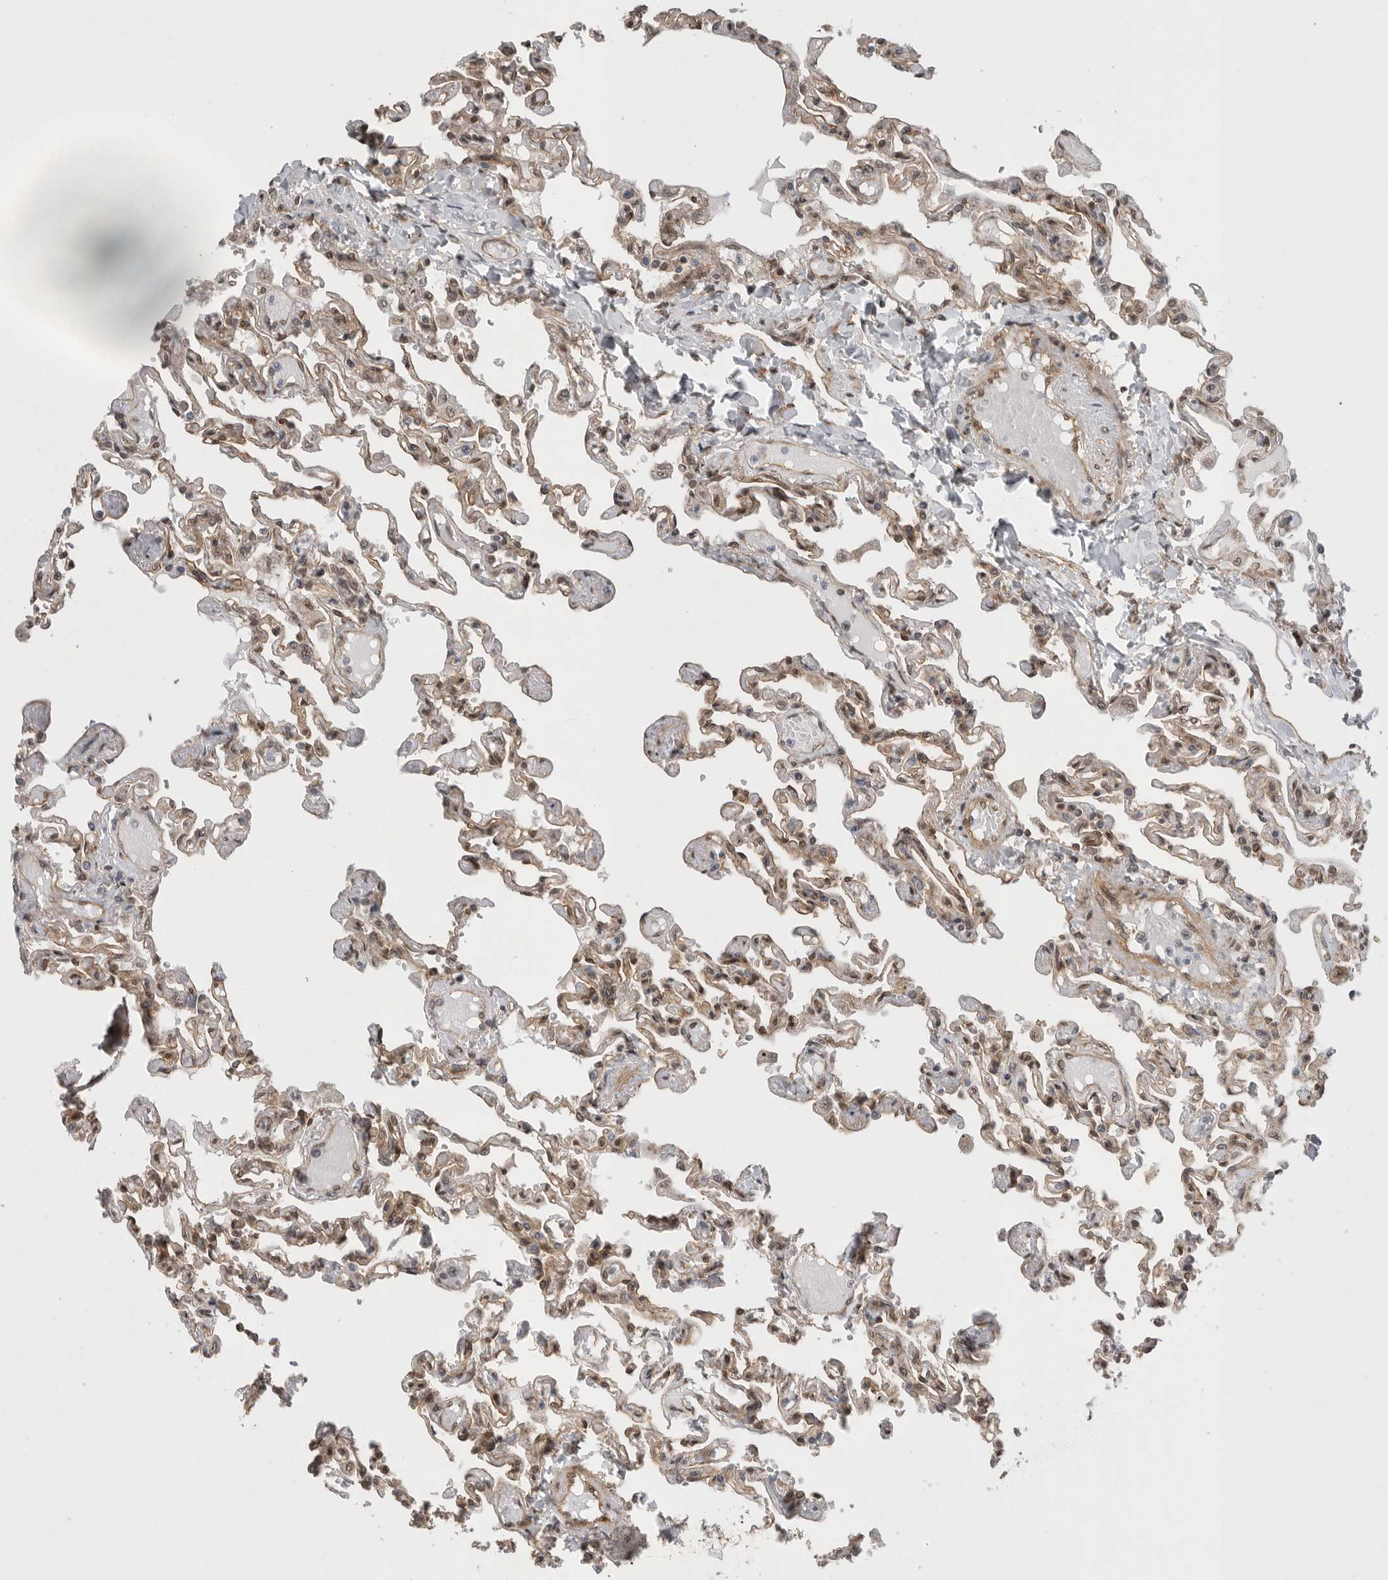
{"staining": {"intensity": "weak", "quantity": ">75%", "location": "cytoplasmic/membranous"}, "tissue": "lung", "cell_type": "Alveolar cells", "image_type": "normal", "snomed": [{"axis": "morphology", "description": "Normal tissue, NOS"}, {"axis": "topography", "description": "Lung"}], "caption": "Protein expression analysis of unremarkable human lung reveals weak cytoplasmic/membranous staining in about >75% of alveolar cells. The staining was performed using DAB (3,3'-diaminobenzidine) to visualize the protein expression in brown, while the nuclei were stained in blue with hematoxylin (Magnification: 20x).", "gene": "VPS50", "patient": {"sex": "male", "age": 21}}